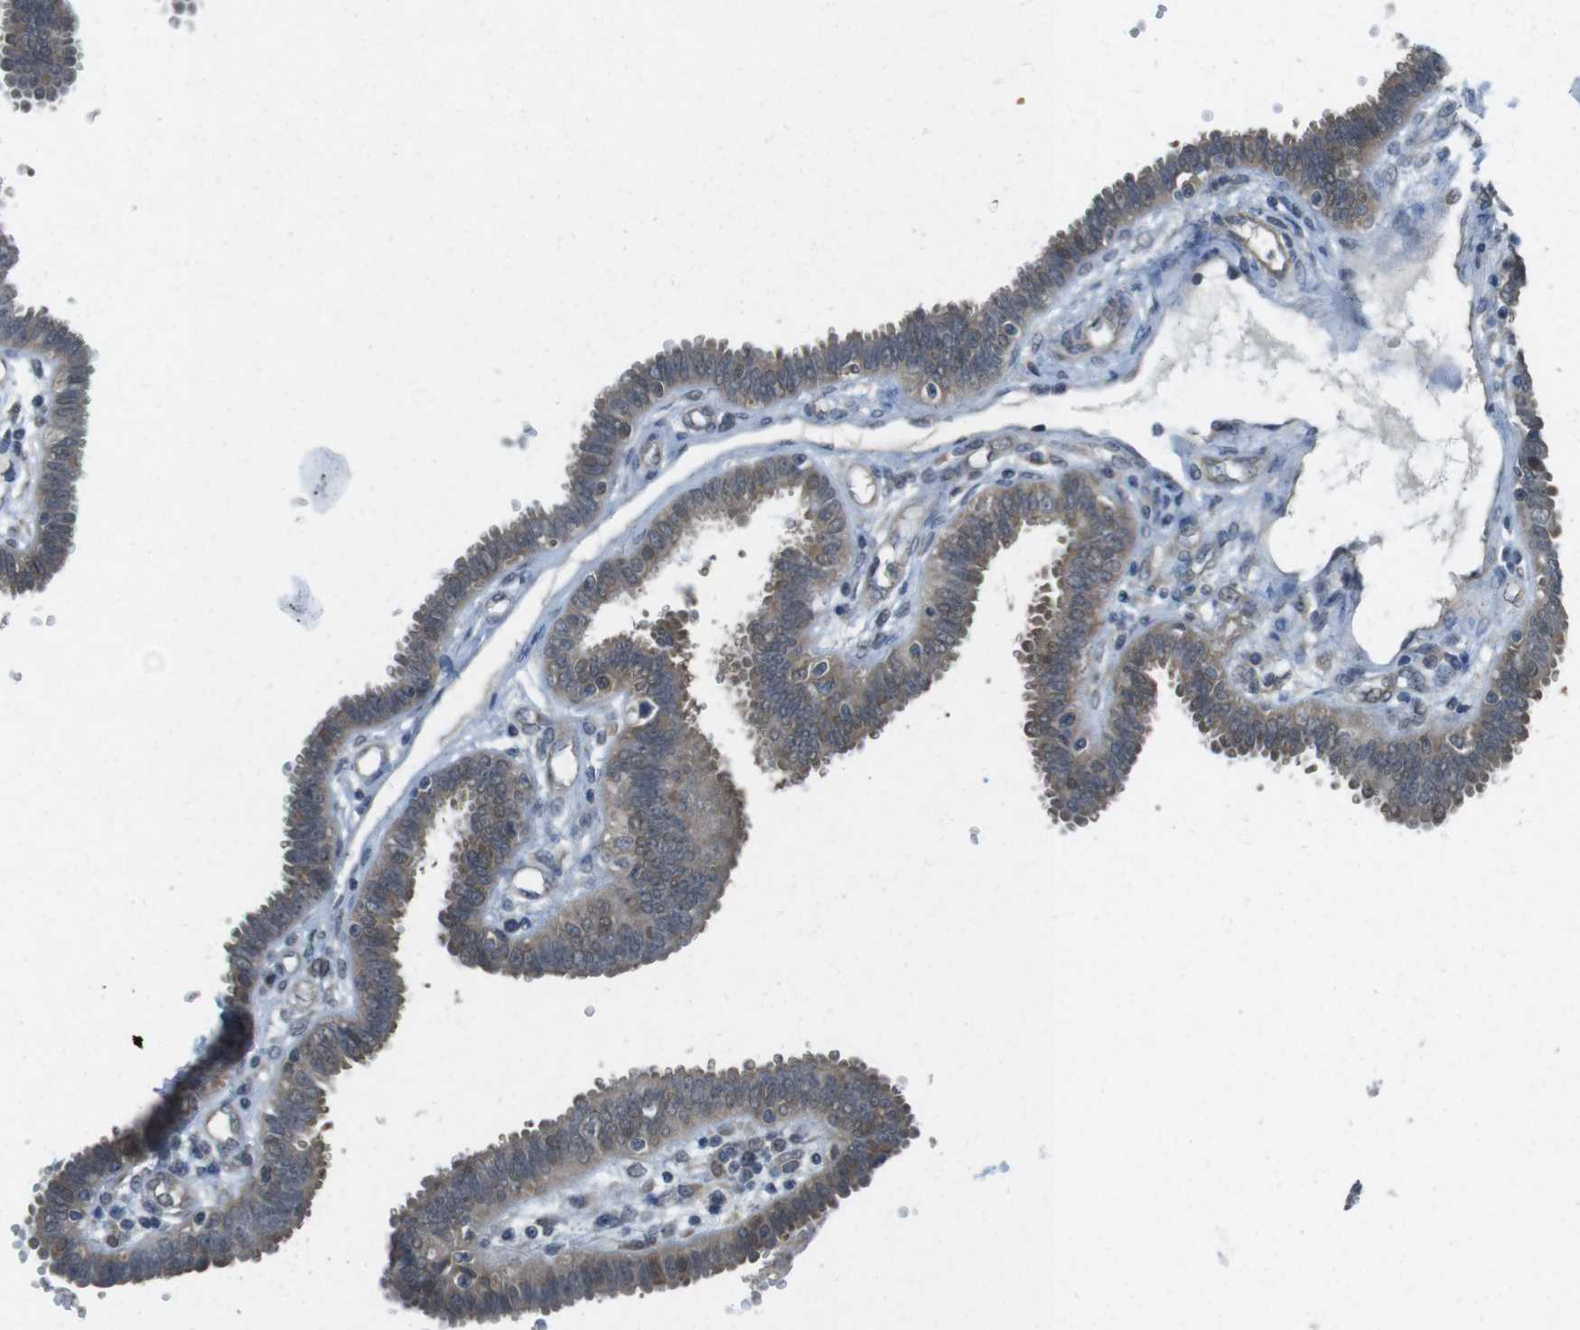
{"staining": {"intensity": "moderate", "quantity": ">75%", "location": "cytoplasmic/membranous"}, "tissue": "fallopian tube", "cell_type": "Glandular cells", "image_type": "normal", "snomed": [{"axis": "morphology", "description": "Normal tissue, NOS"}, {"axis": "topography", "description": "Fallopian tube"}], "caption": "Fallopian tube stained with DAB (3,3'-diaminobenzidine) IHC exhibits medium levels of moderate cytoplasmic/membranous expression in about >75% of glandular cells. Ihc stains the protein of interest in brown and the nuclei are stained blue.", "gene": "SUGT1", "patient": {"sex": "female", "age": 32}}